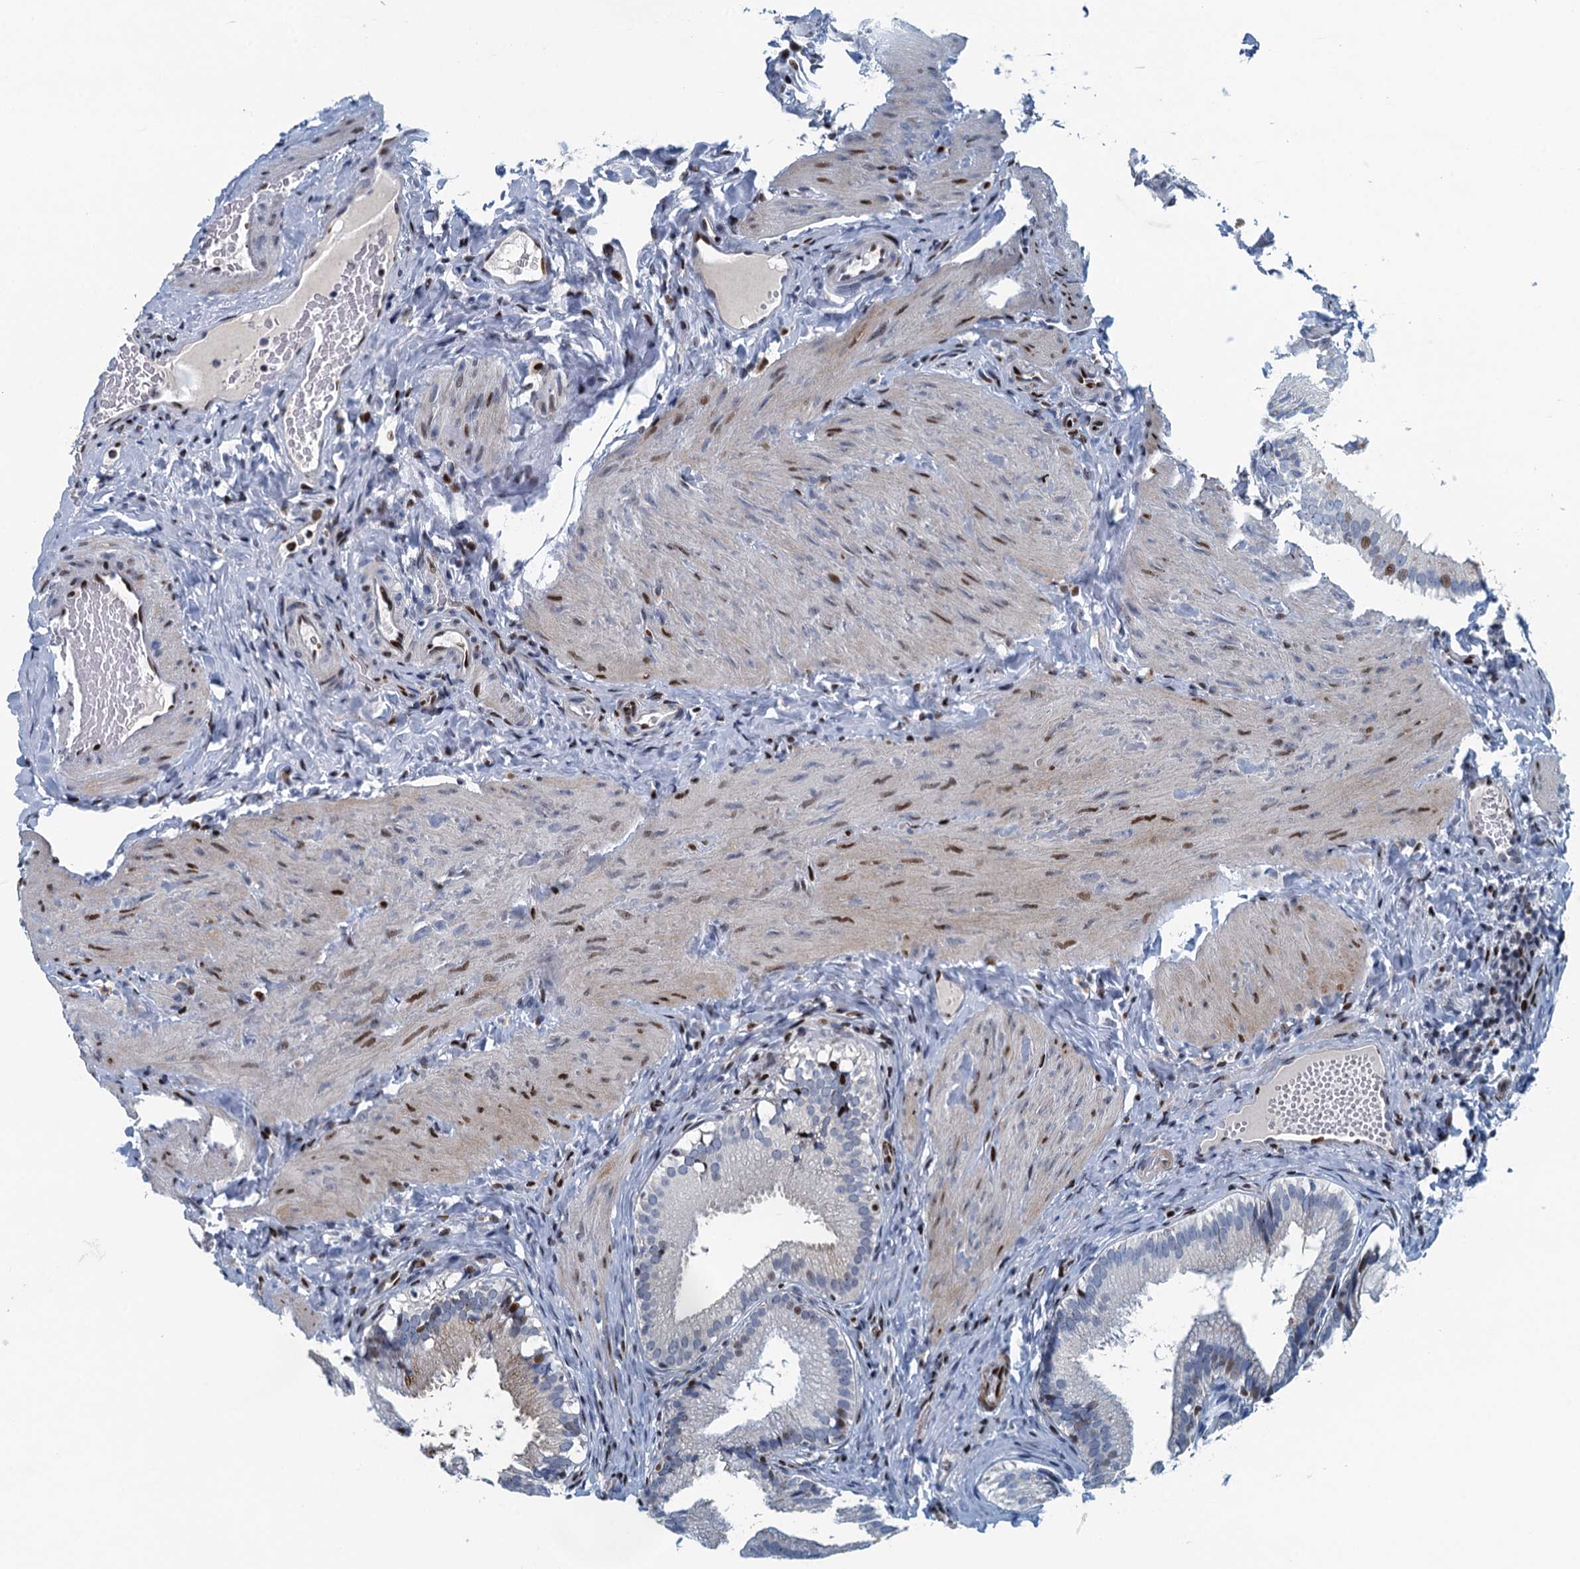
{"staining": {"intensity": "strong", "quantity": "25%-75%", "location": "nuclear"}, "tissue": "gallbladder", "cell_type": "Glandular cells", "image_type": "normal", "snomed": [{"axis": "morphology", "description": "Normal tissue, NOS"}, {"axis": "topography", "description": "Gallbladder"}], "caption": "The micrograph demonstrates staining of benign gallbladder, revealing strong nuclear protein staining (brown color) within glandular cells. (DAB = brown stain, brightfield microscopy at high magnification).", "gene": "ANKRD13D", "patient": {"sex": "female", "age": 30}}